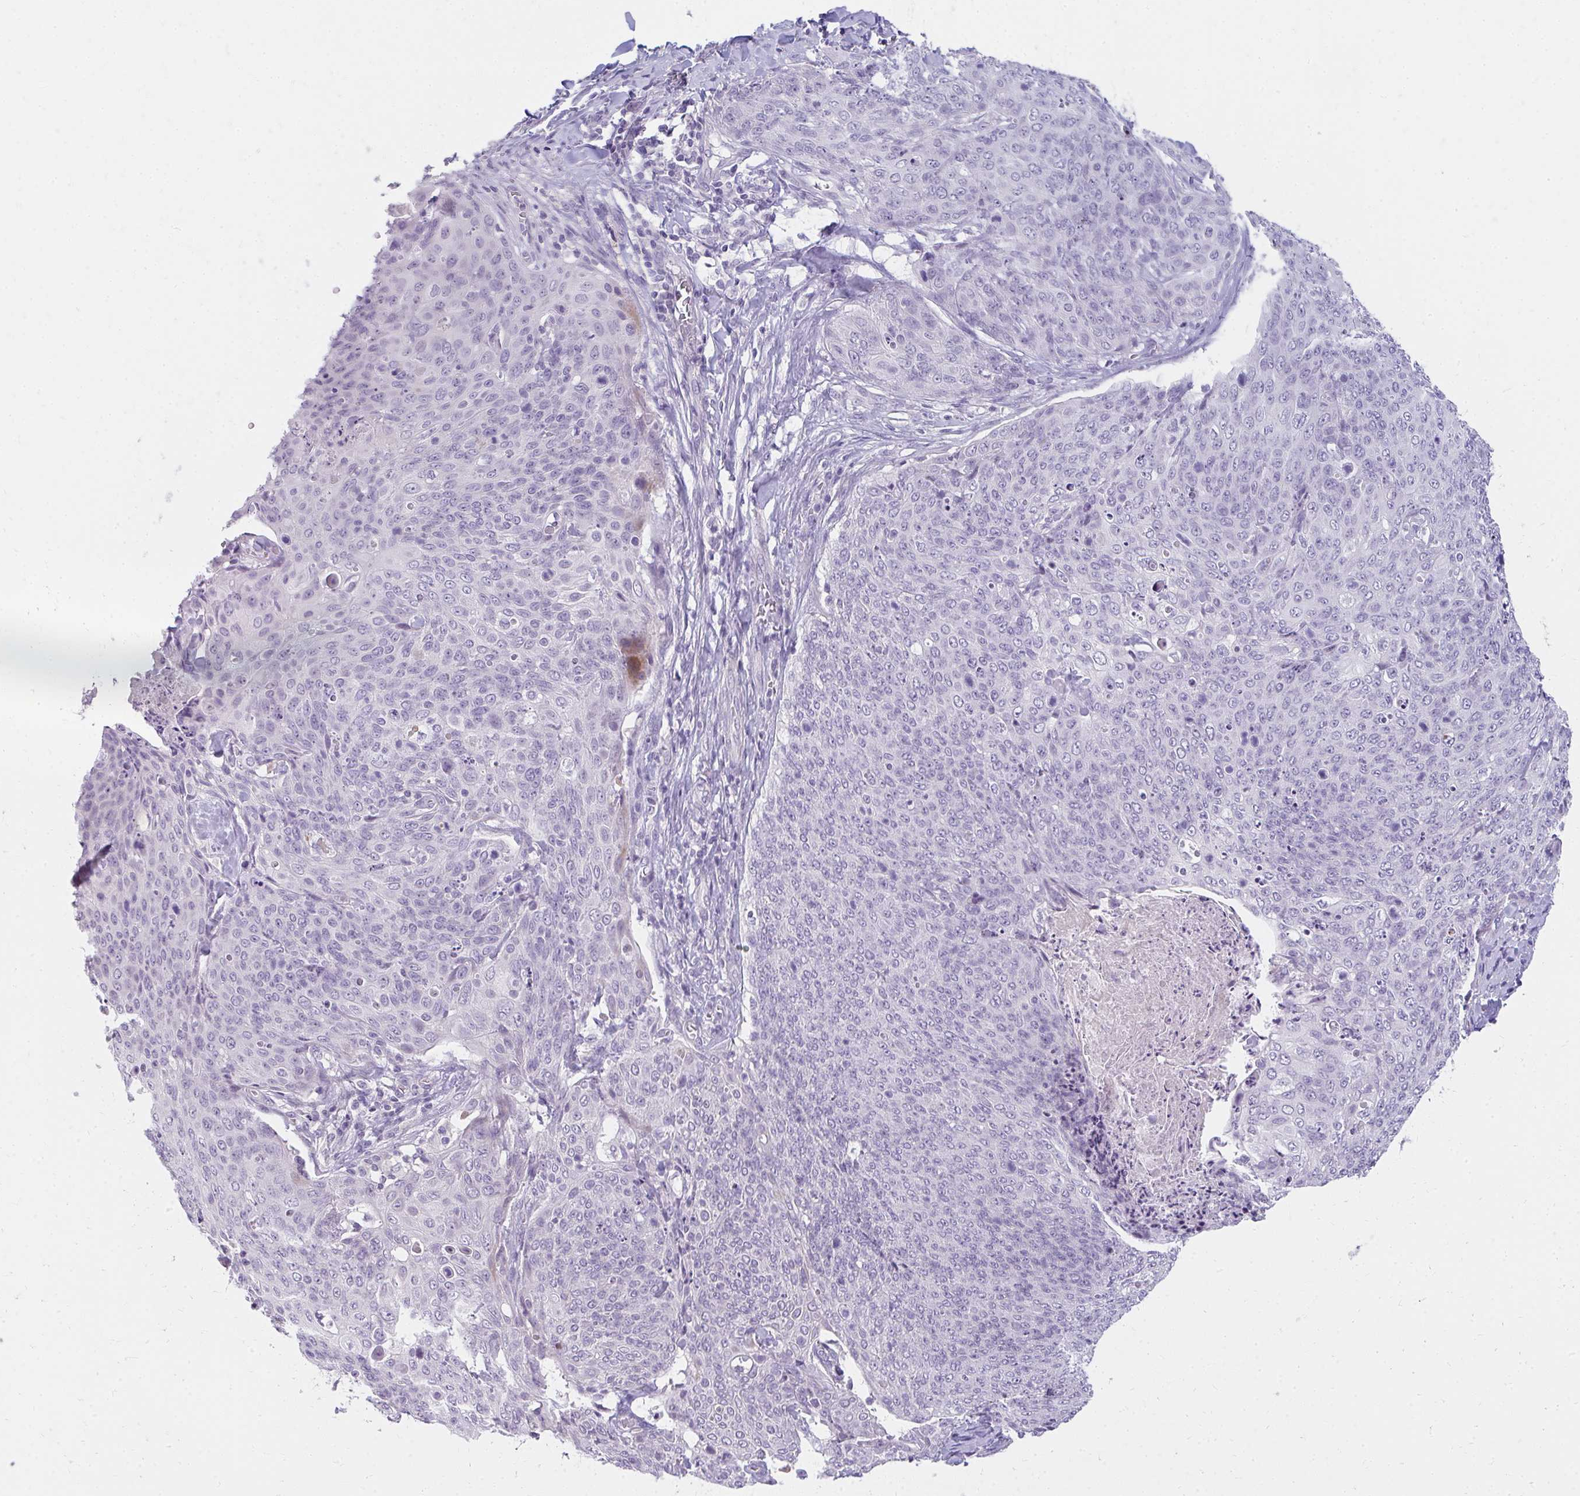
{"staining": {"intensity": "negative", "quantity": "none", "location": "none"}, "tissue": "skin cancer", "cell_type": "Tumor cells", "image_type": "cancer", "snomed": [{"axis": "morphology", "description": "Squamous cell carcinoma, NOS"}, {"axis": "topography", "description": "Skin"}, {"axis": "topography", "description": "Vulva"}], "caption": "The immunohistochemistry micrograph has no significant staining in tumor cells of skin squamous cell carcinoma tissue.", "gene": "PPP1R3G", "patient": {"sex": "female", "age": 85}}